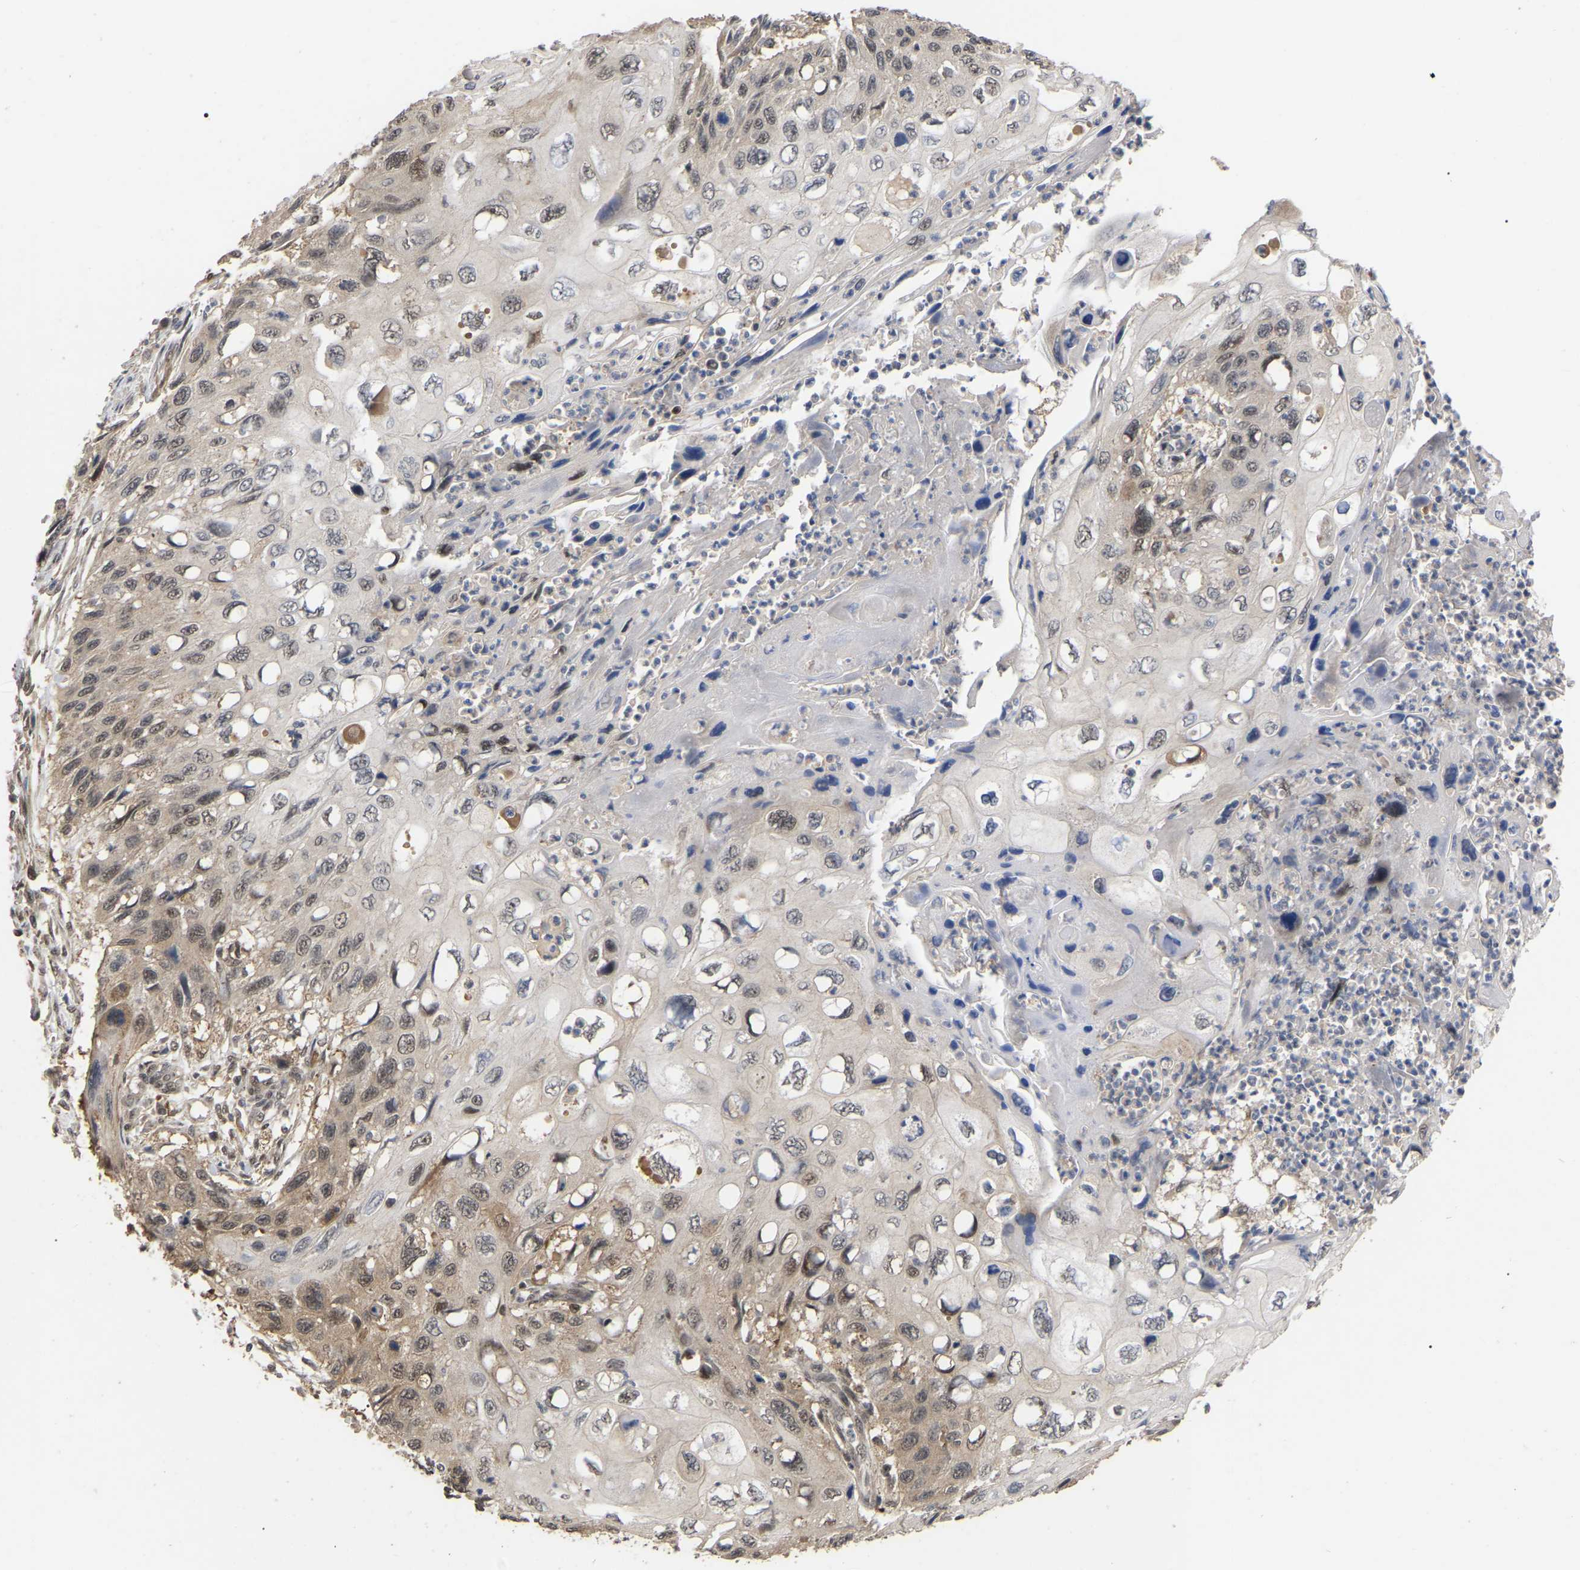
{"staining": {"intensity": "weak", "quantity": ">75%", "location": "cytoplasmic/membranous,nuclear"}, "tissue": "cervical cancer", "cell_type": "Tumor cells", "image_type": "cancer", "snomed": [{"axis": "morphology", "description": "Squamous cell carcinoma, NOS"}, {"axis": "topography", "description": "Cervix"}], "caption": "Human squamous cell carcinoma (cervical) stained with a protein marker reveals weak staining in tumor cells.", "gene": "JAZF1", "patient": {"sex": "female", "age": 70}}